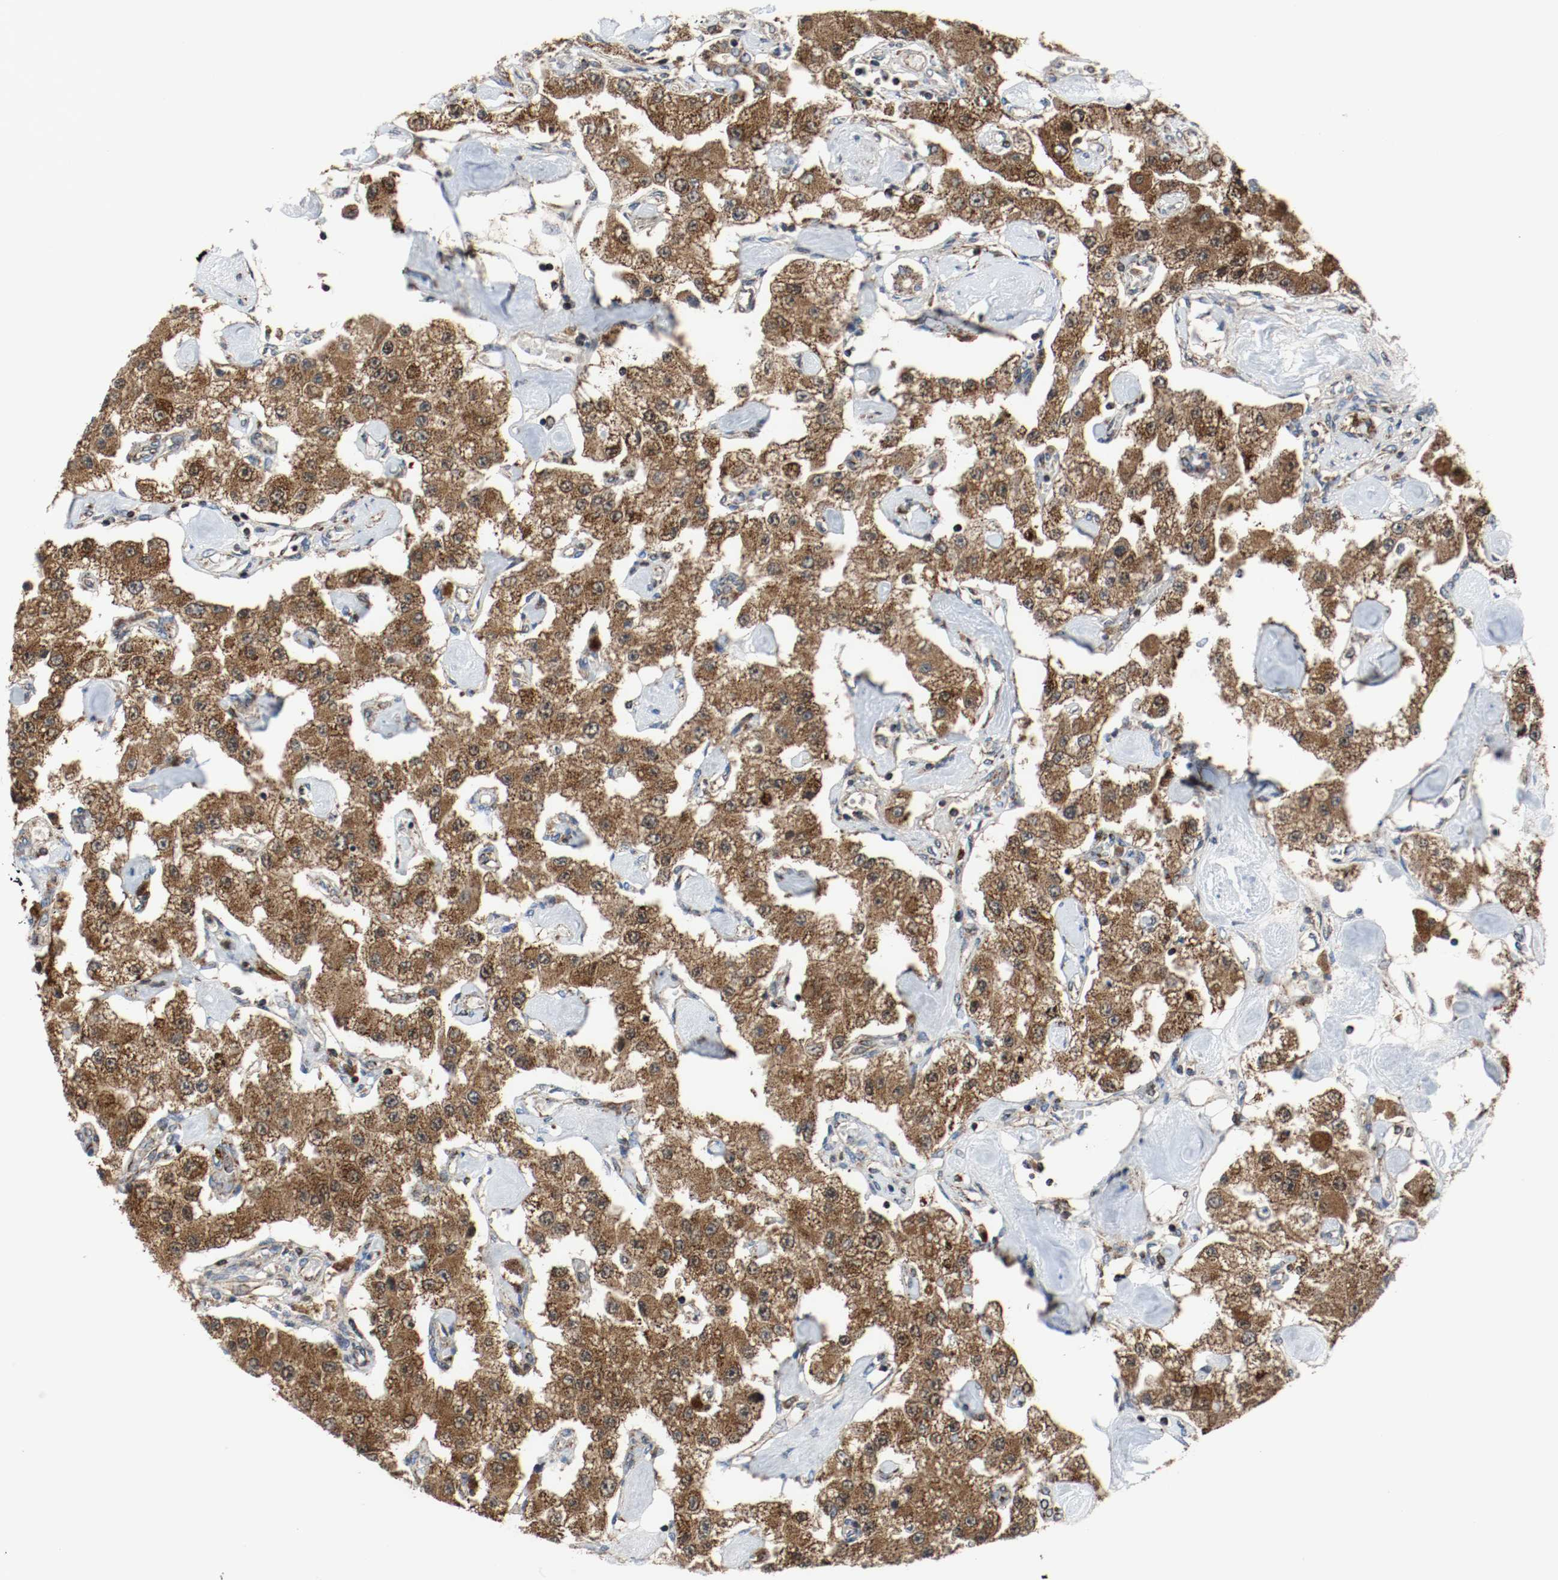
{"staining": {"intensity": "moderate", "quantity": ">75%", "location": "cytoplasmic/membranous"}, "tissue": "carcinoid", "cell_type": "Tumor cells", "image_type": "cancer", "snomed": [{"axis": "morphology", "description": "Carcinoid, malignant, NOS"}, {"axis": "topography", "description": "Pancreas"}], "caption": "Tumor cells exhibit moderate cytoplasmic/membranous positivity in approximately >75% of cells in carcinoid. The protein of interest is stained brown, and the nuclei are stained in blue (DAB IHC with brightfield microscopy, high magnification).", "gene": "TXNRD1", "patient": {"sex": "male", "age": 41}}